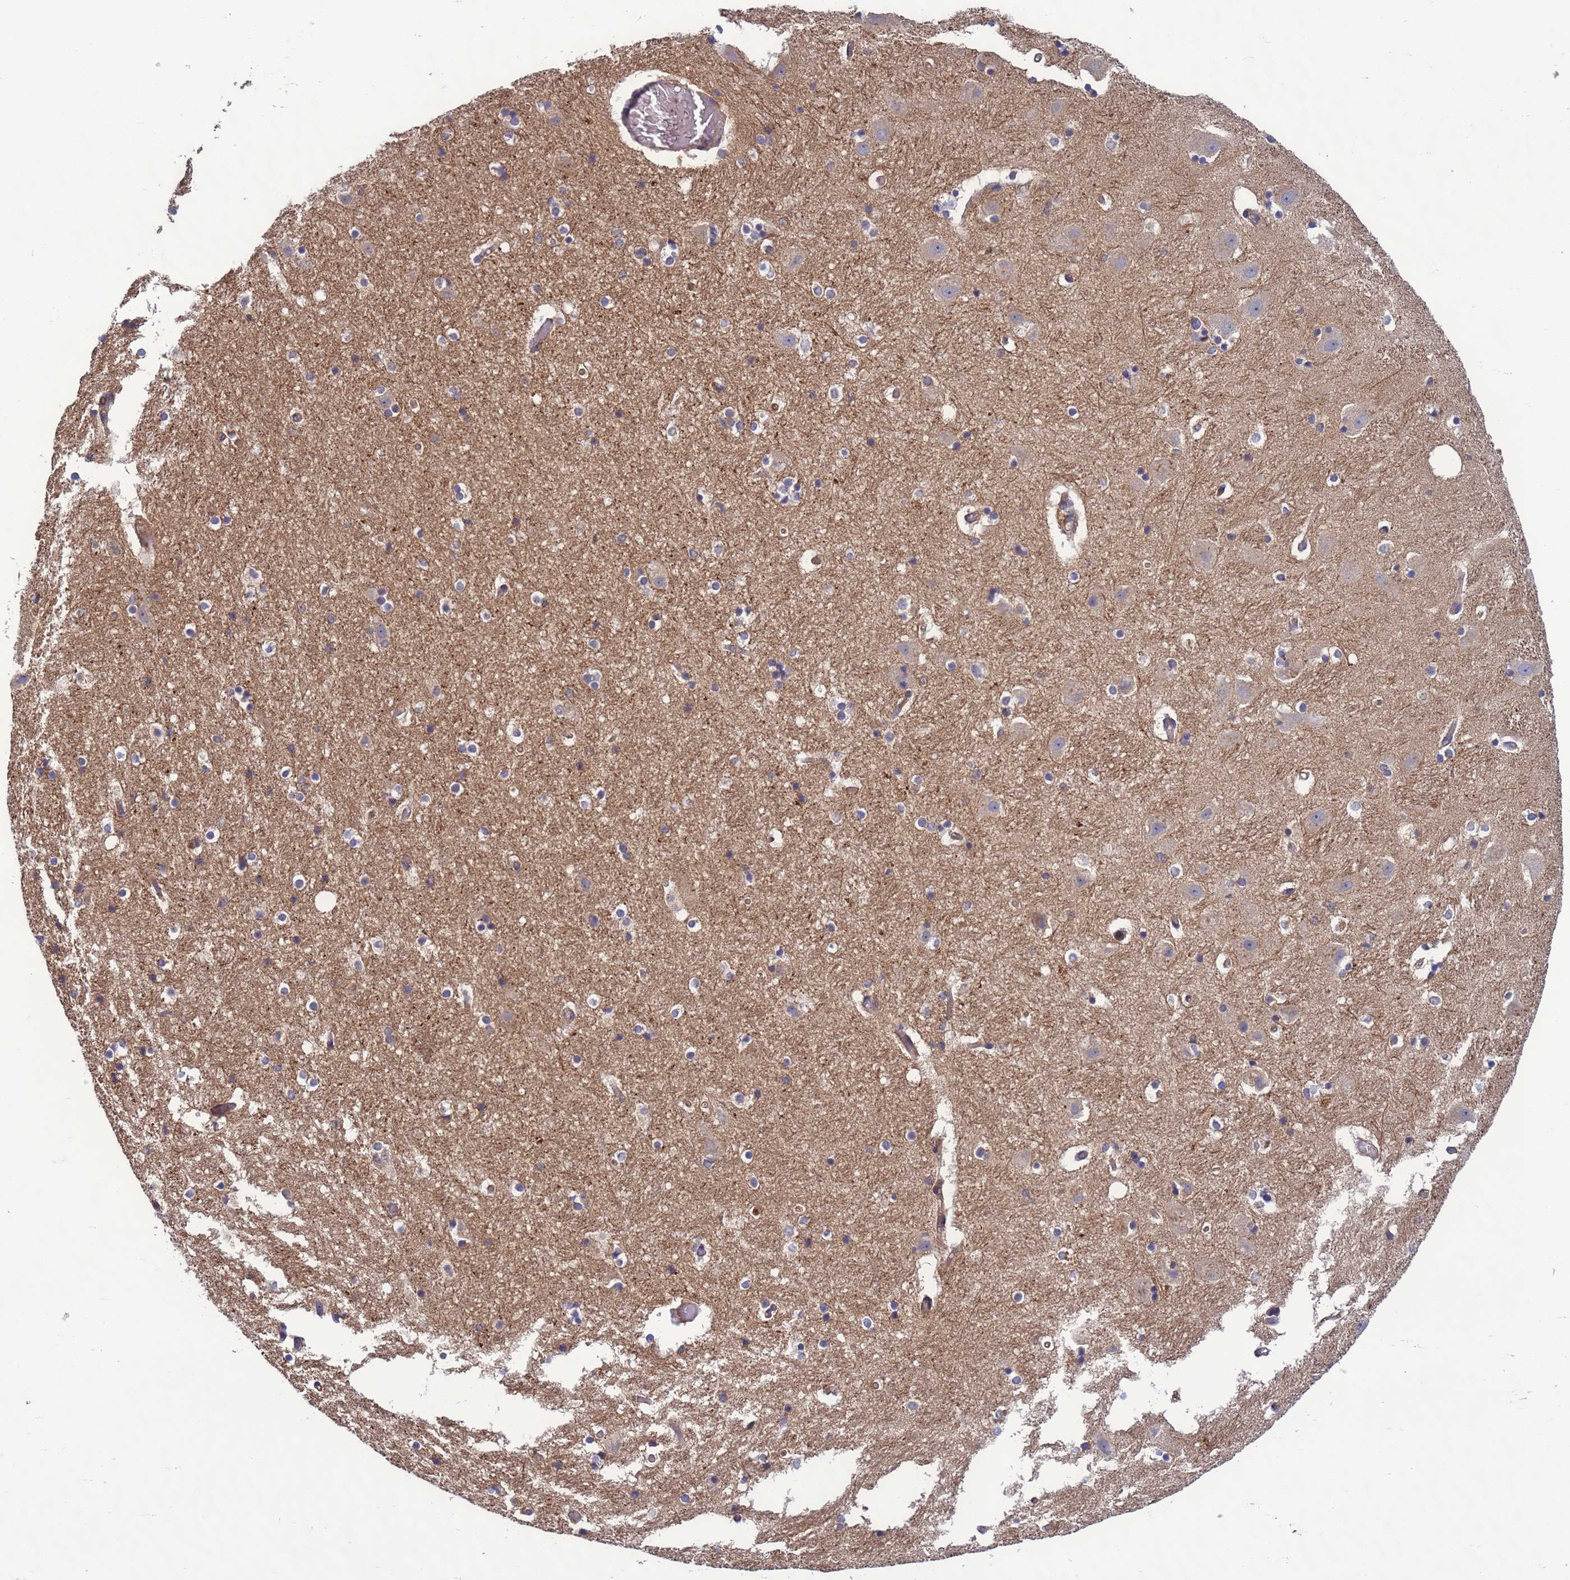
{"staining": {"intensity": "moderate", "quantity": "<25%", "location": "cytoplasmic/membranous"}, "tissue": "hippocampus", "cell_type": "Glial cells", "image_type": "normal", "snomed": [{"axis": "morphology", "description": "Normal tissue, NOS"}, {"axis": "topography", "description": "Hippocampus"}], "caption": "Immunohistochemical staining of normal human hippocampus displays <25% levels of moderate cytoplasmic/membranous protein expression in about <25% of glial cells.", "gene": "RAB10", "patient": {"sex": "female", "age": 52}}